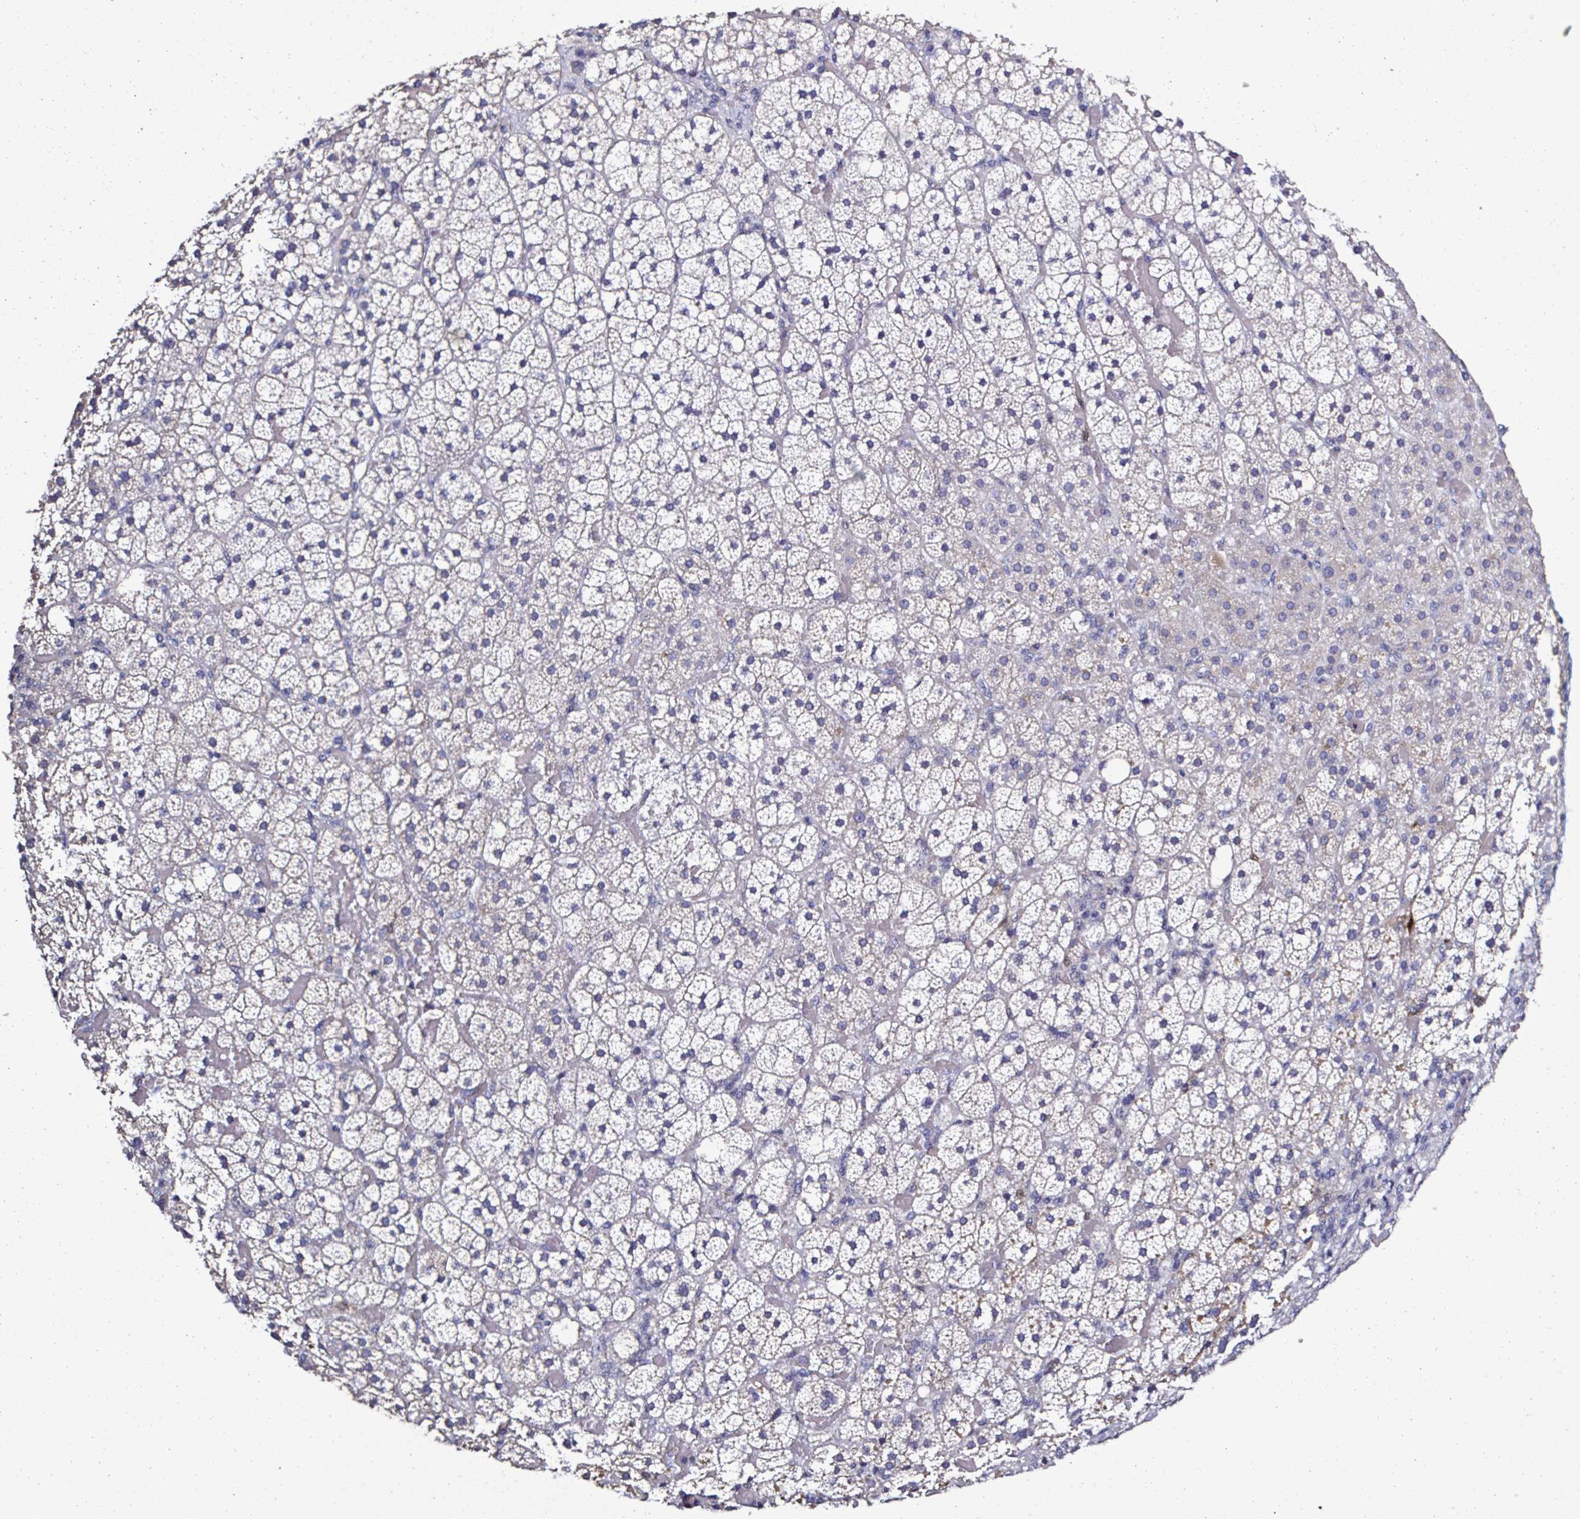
{"staining": {"intensity": "negative", "quantity": "none", "location": "none"}, "tissue": "adrenal gland", "cell_type": "Glandular cells", "image_type": "normal", "snomed": [{"axis": "morphology", "description": "Normal tissue, NOS"}, {"axis": "topography", "description": "Adrenal gland"}], "caption": "Histopathology image shows no protein staining in glandular cells of unremarkable adrenal gland.", "gene": "PLA2G4E", "patient": {"sex": "male", "age": 53}}